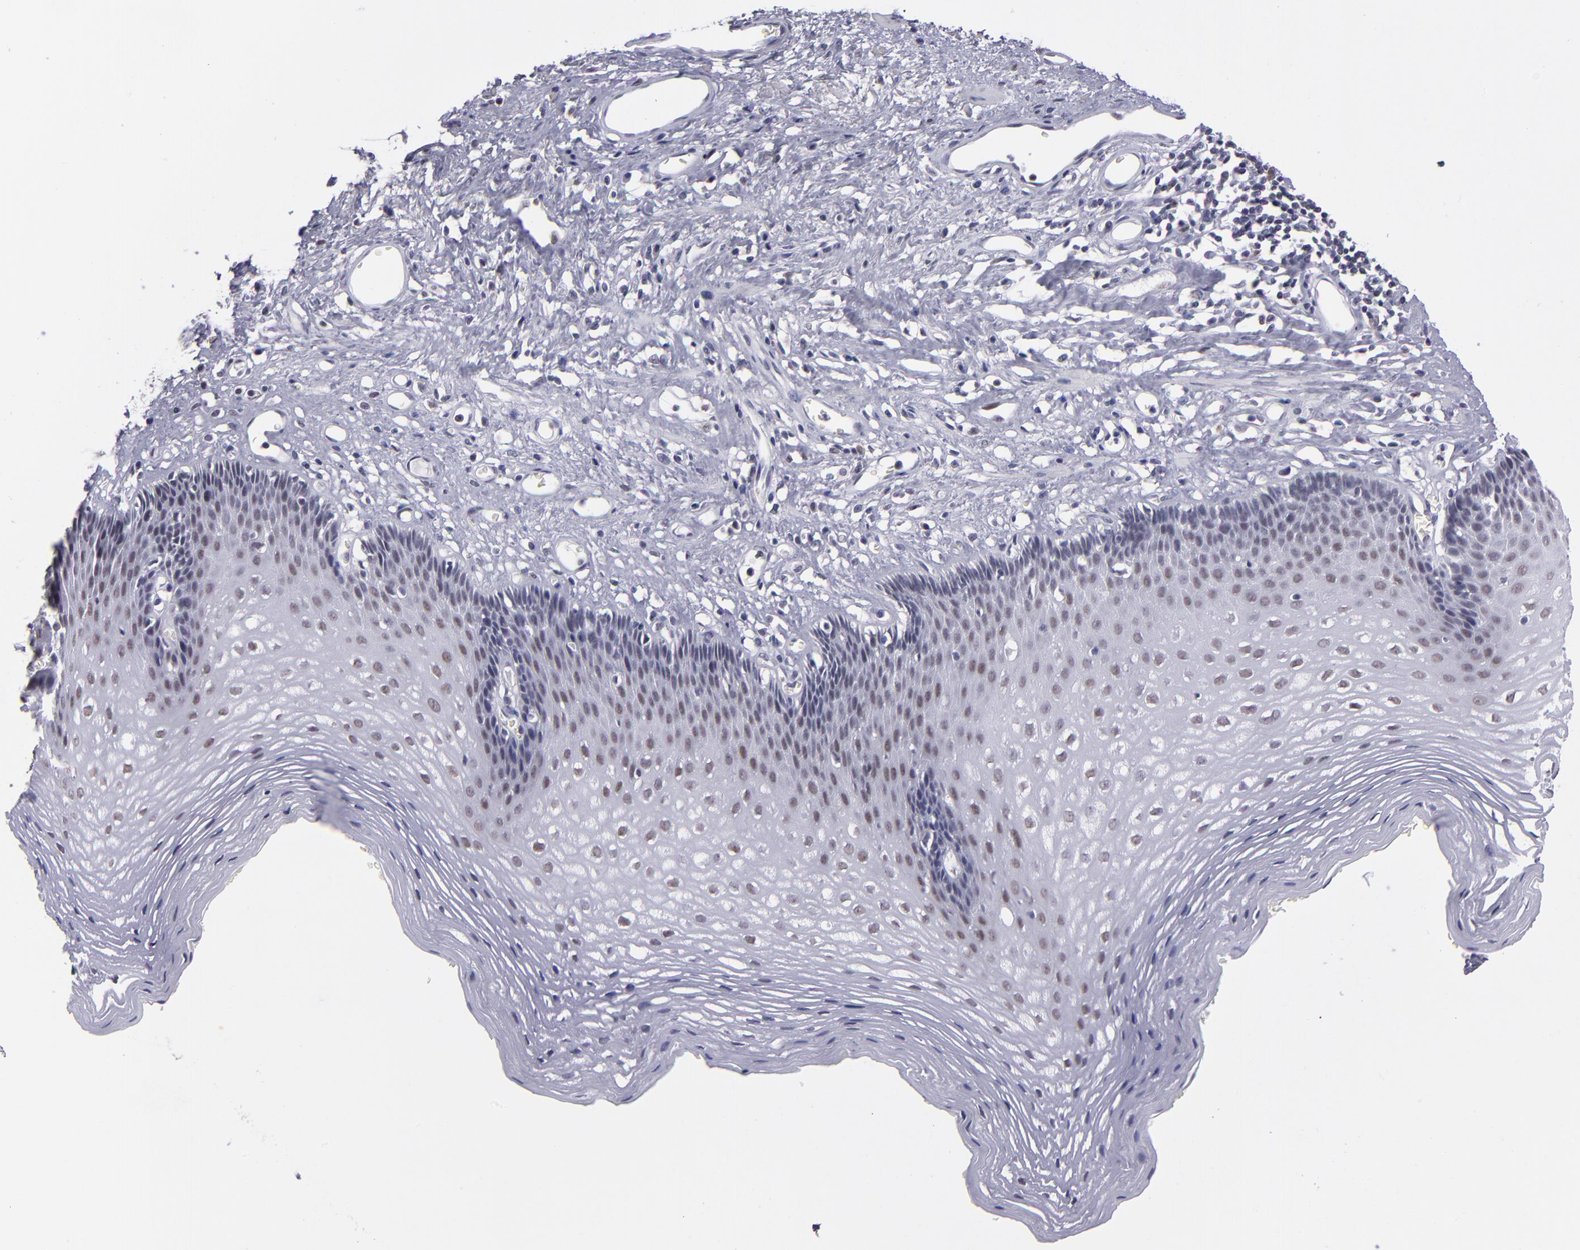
{"staining": {"intensity": "weak", "quantity": "25%-75%", "location": "nuclear"}, "tissue": "esophagus", "cell_type": "Squamous epithelial cells", "image_type": "normal", "snomed": [{"axis": "morphology", "description": "Normal tissue, NOS"}, {"axis": "topography", "description": "Esophagus"}], "caption": "This photomicrograph exhibits immunohistochemistry (IHC) staining of unremarkable human esophagus, with low weak nuclear positivity in approximately 25%-75% of squamous epithelial cells.", "gene": "OTUB2", "patient": {"sex": "female", "age": 70}}